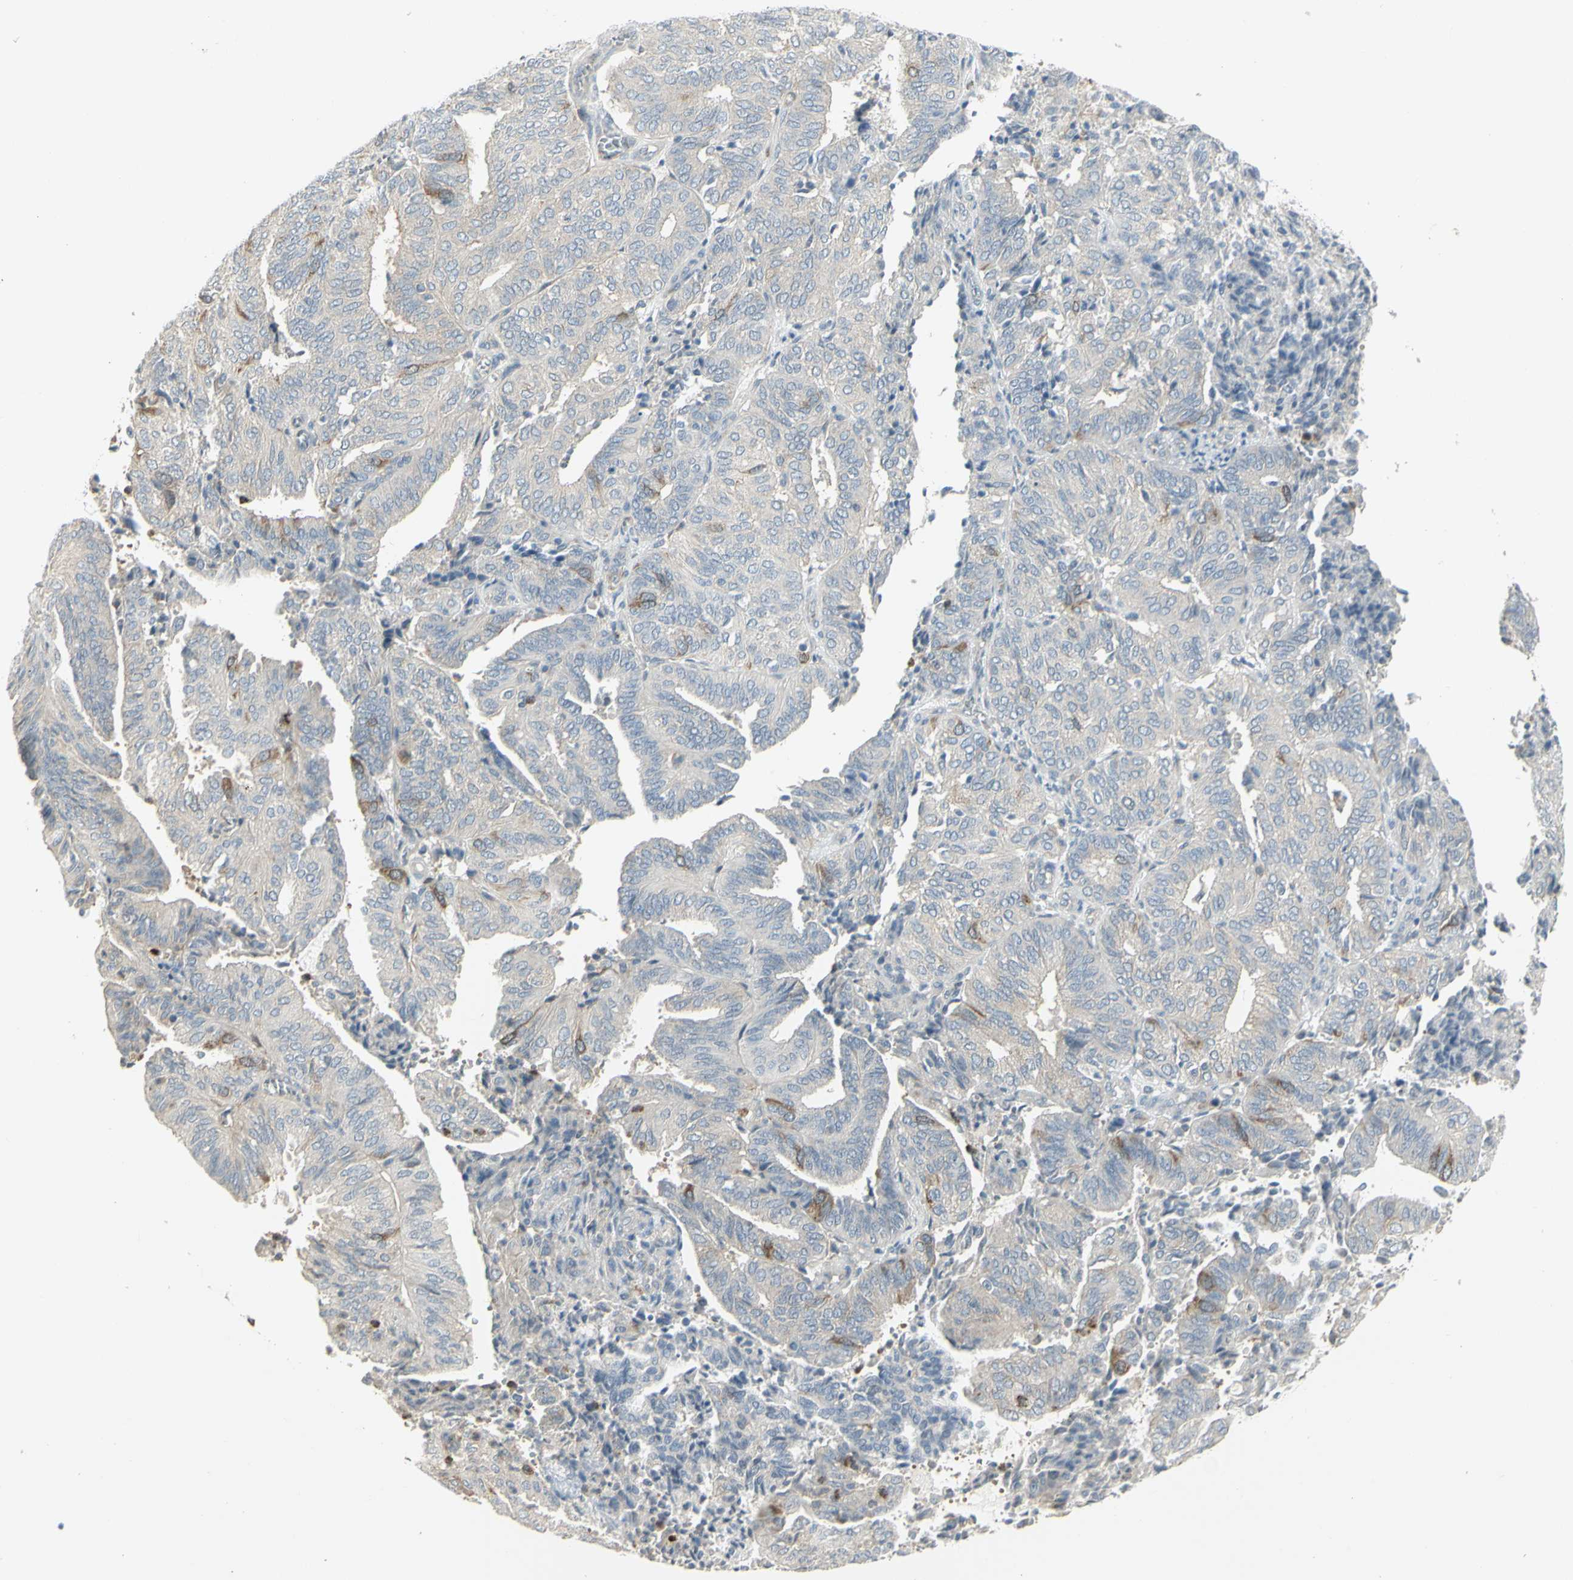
{"staining": {"intensity": "moderate", "quantity": "25%-75%", "location": "cytoplasmic/membranous"}, "tissue": "endometrial cancer", "cell_type": "Tumor cells", "image_type": "cancer", "snomed": [{"axis": "morphology", "description": "Adenocarcinoma, NOS"}, {"axis": "topography", "description": "Uterus"}], "caption": "High-power microscopy captured an immunohistochemistry (IHC) photomicrograph of endometrial adenocarcinoma, revealing moderate cytoplasmic/membranous staining in approximately 25%-75% of tumor cells.", "gene": "CCNB2", "patient": {"sex": "female", "age": 60}}